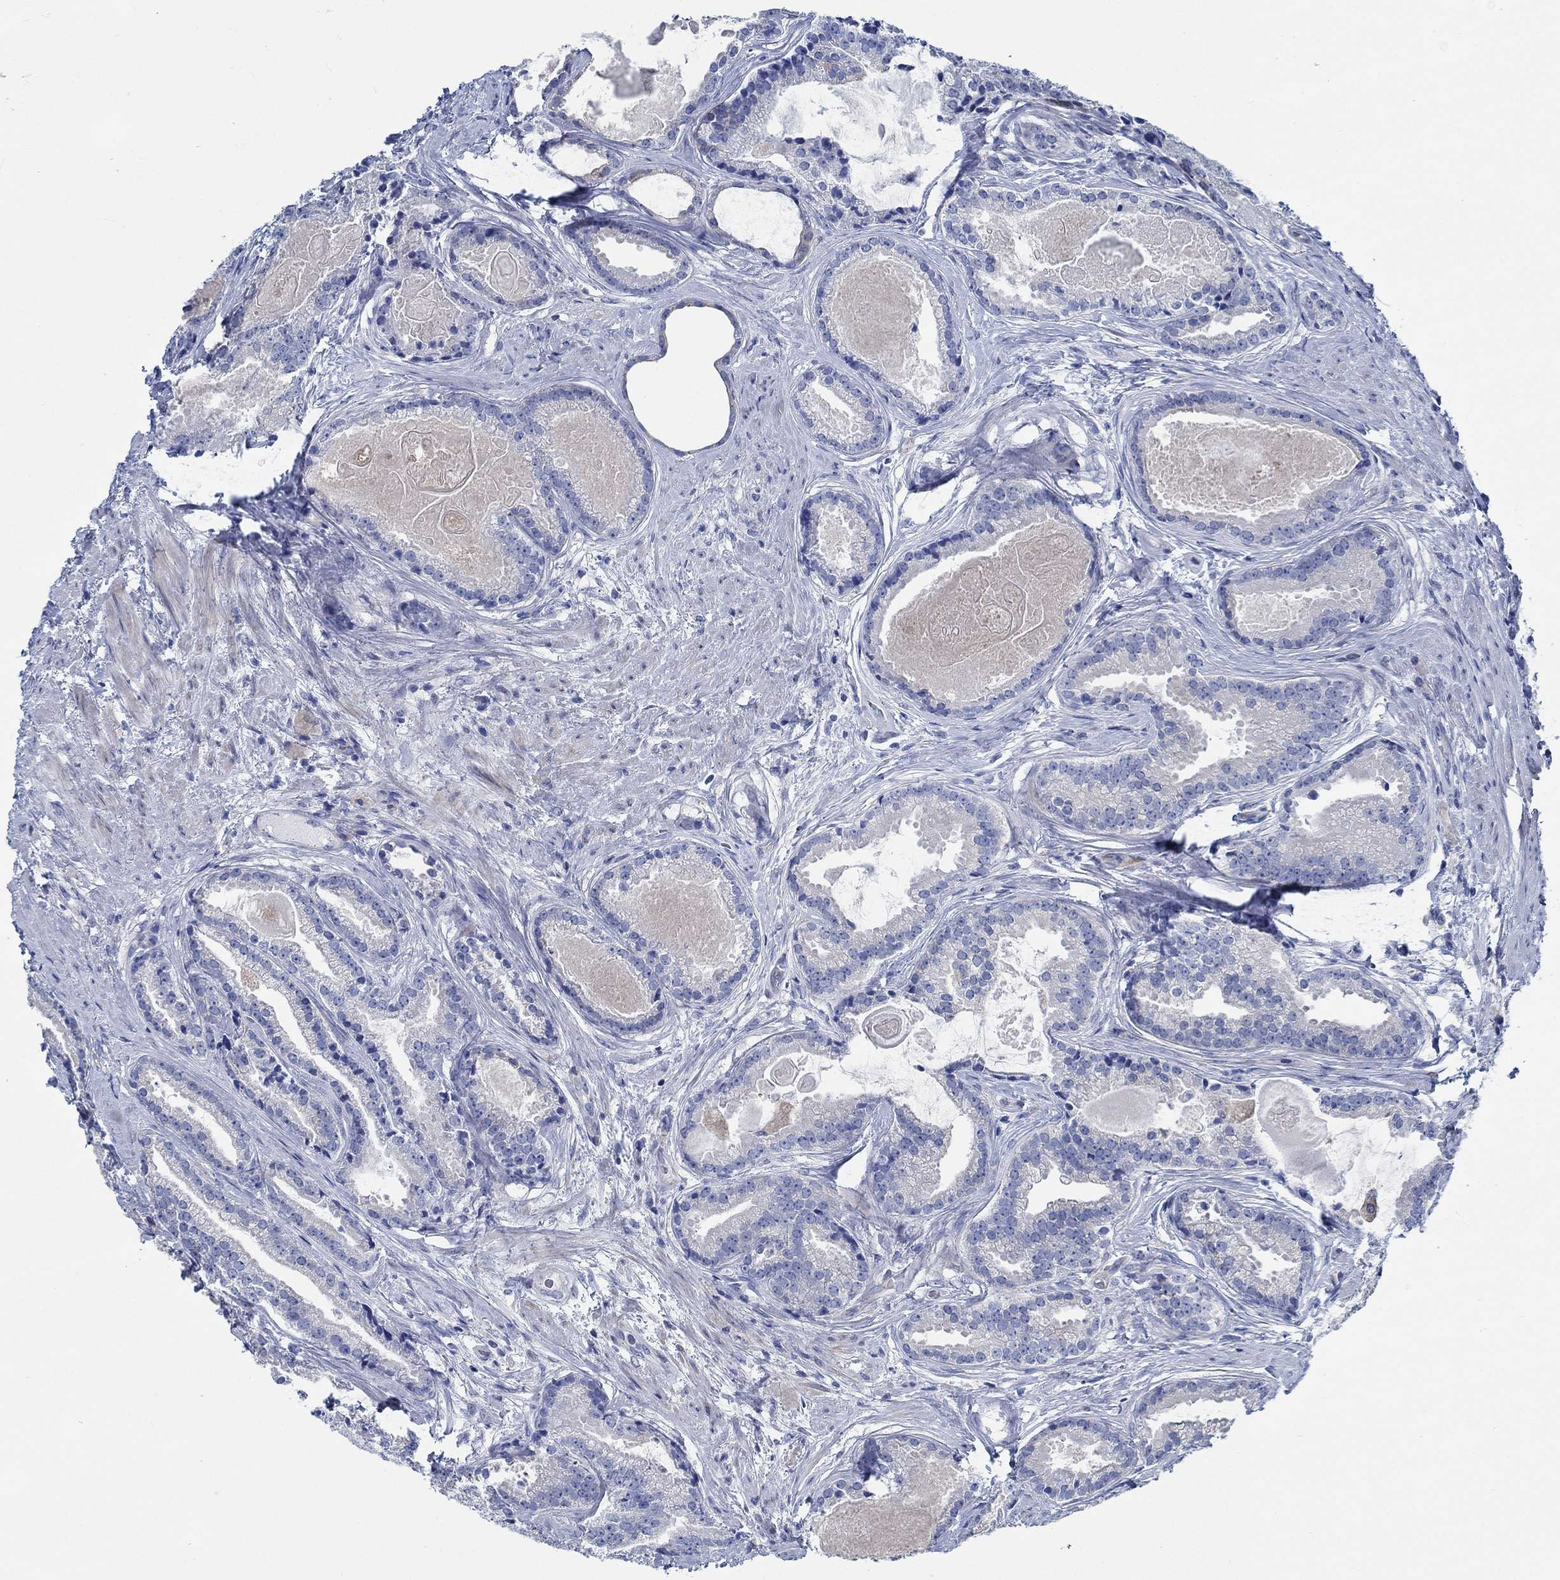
{"staining": {"intensity": "negative", "quantity": "none", "location": "none"}, "tissue": "prostate cancer", "cell_type": "Tumor cells", "image_type": "cancer", "snomed": [{"axis": "morphology", "description": "Adenocarcinoma, NOS"}, {"axis": "morphology", "description": "Adenocarcinoma, High grade"}, {"axis": "topography", "description": "Prostate"}], "caption": "A histopathology image of human prostate adenocarcinoma is negative for staining in tumor cells.", "gene": "SVEP1", "patient": {"sex": "male", "age": 64}}